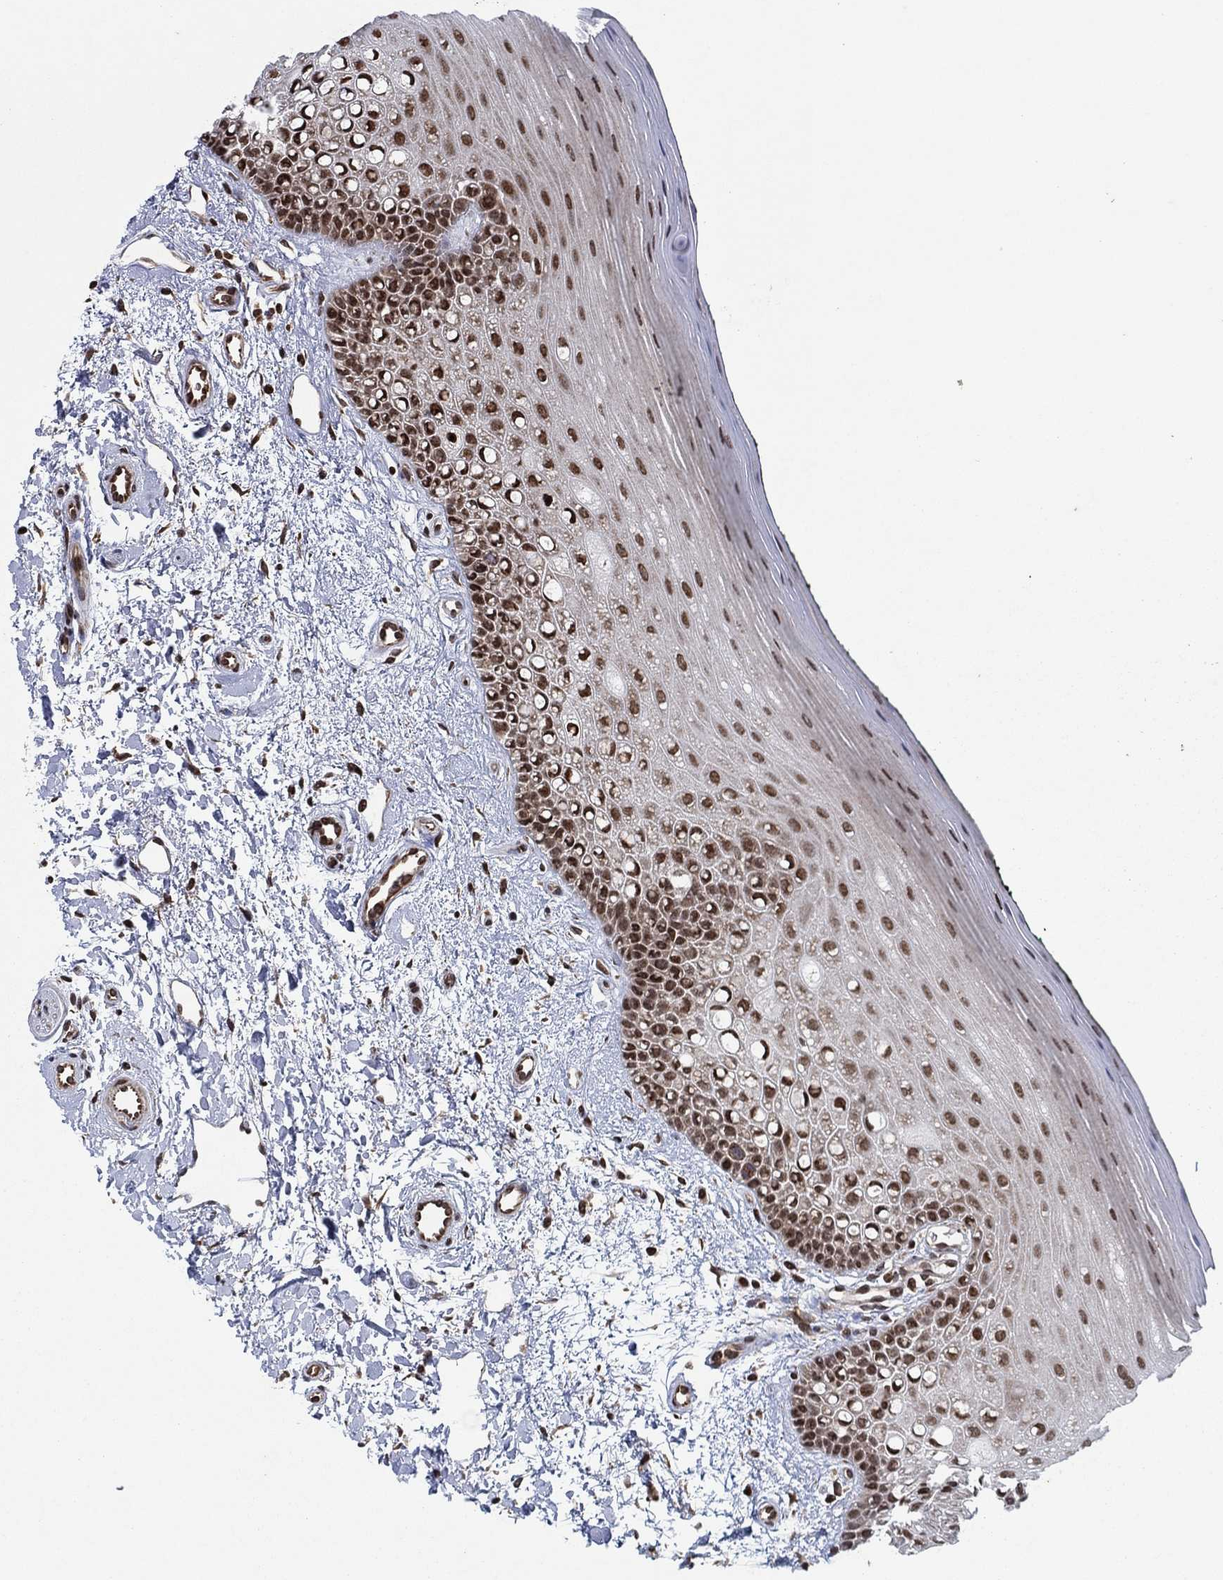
{"staining": {"intensity": "strong", "quantity": "25%-75%", "location": "nuclear"}, "tissue": "oral mucosa", "cell_type": "Squamous epithelial cells", "image_type": "normal", "snomed": [{"axis": "morphology", "description": "Normal tissue, NOS"}, {"axis": "topography", "description": "Oral tissue"}], "caption": "A brown stain labels strong nuclear expression of a protein in squamous epithelial cells of benign human oral mucosa. The staining was performed using DAB (3,3'-diaminobenzidine), with brown indicating positive protein expression. Nuclei are stained blue with hematoxylin.", "gene": "PRICKLE4", "patient": {"sex": "female", "age": 78}}